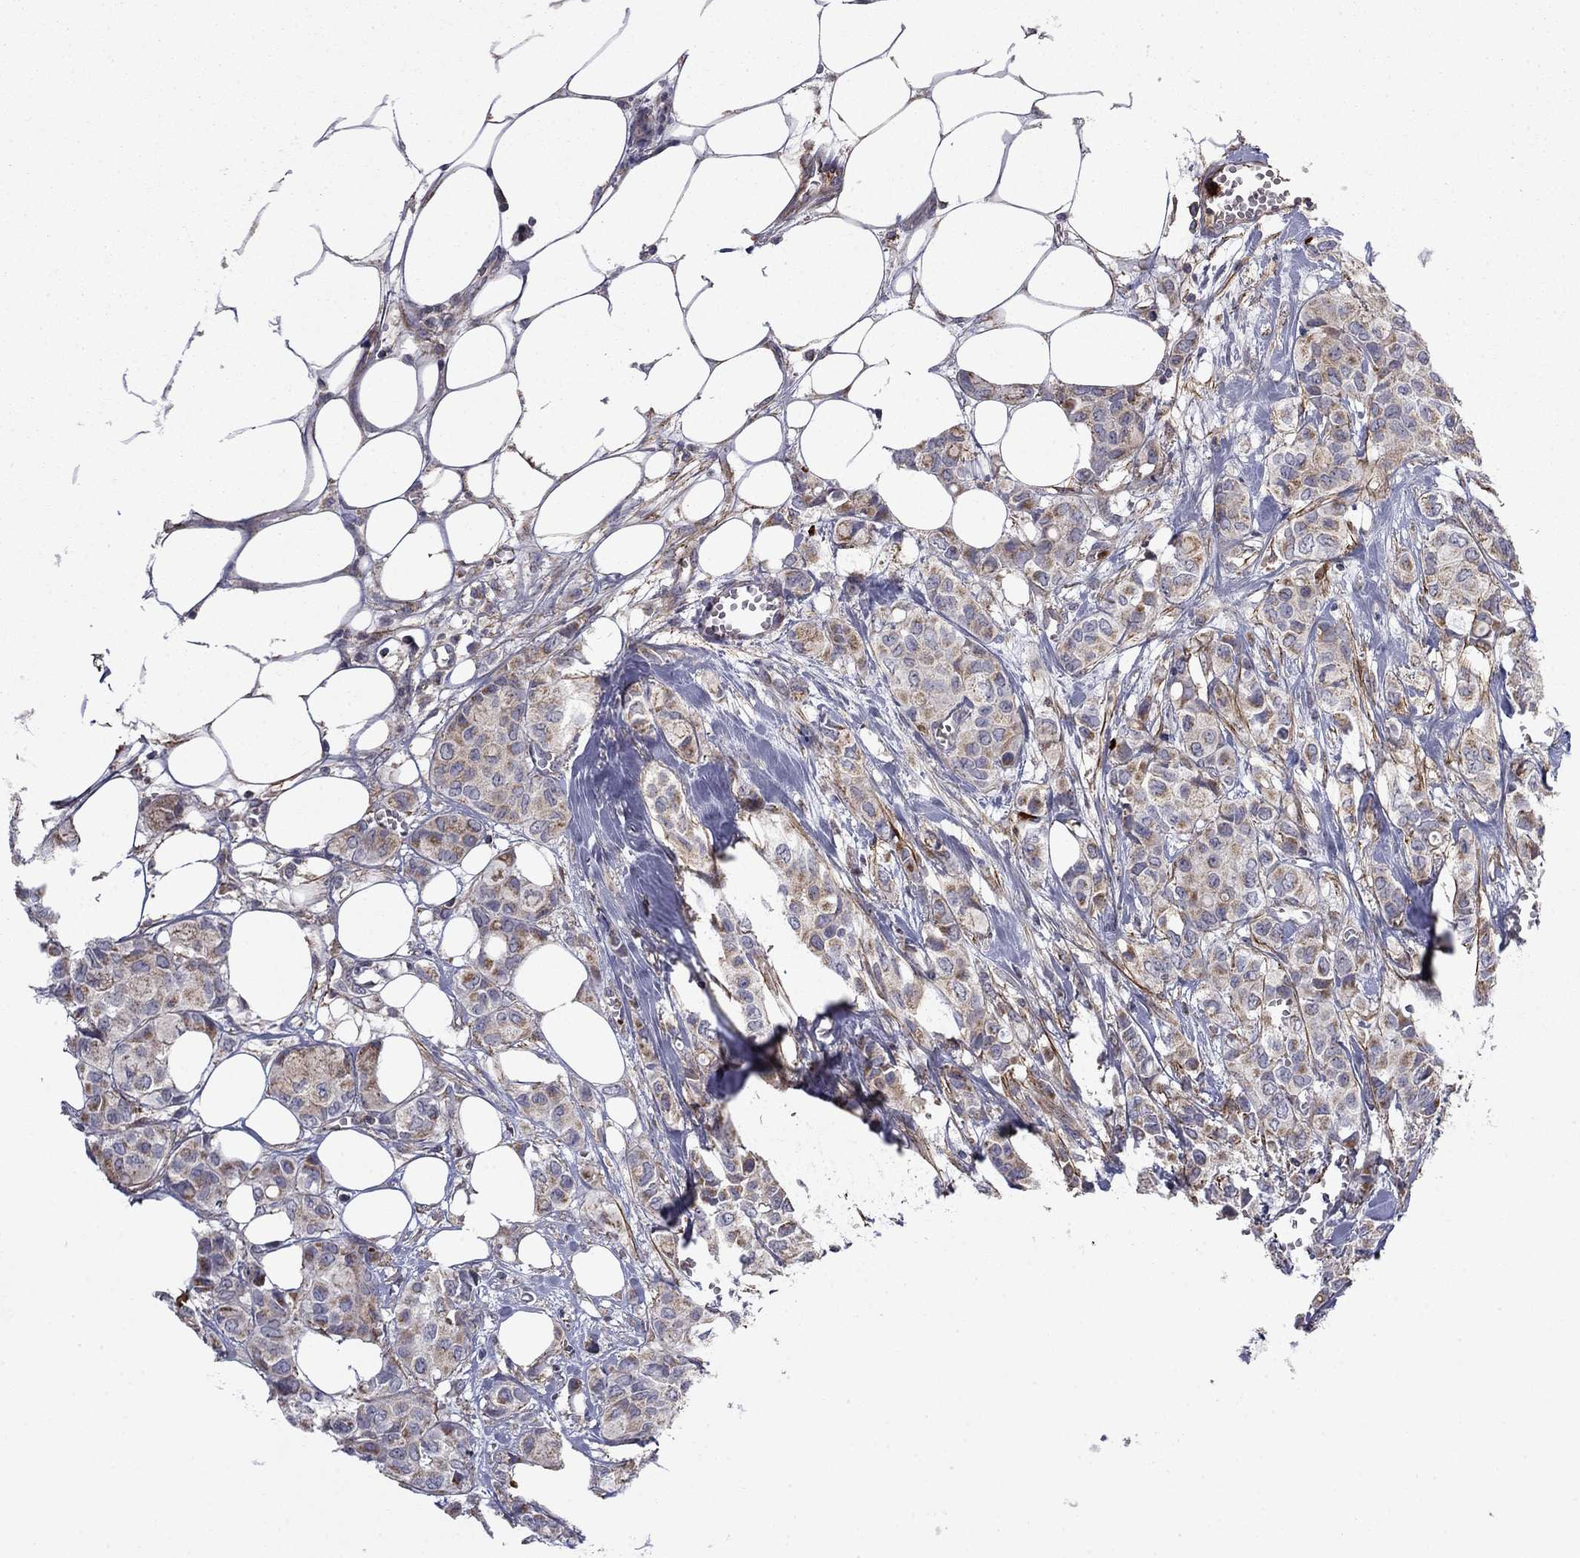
{"staining": {"intensity": "moderate", "quantity": "25%-75%", "location": "cytoplasmic/membranous"}, "tissue": "breast cancer", "cell_type": "Tumor cells", "image_type": "cancer", "snomed": [{"axis": "morphology", "description": "Duct carcinoma"}, {"axis": "topography", "description": "Breast"}], "caption": "Tumor cells demonstrate medium levels of moderate cytoplasmic/membranous expression in about 25%-75% of cells in infiltrating ductal carcinoma (breast).", "gene": "DOP1B", "patient": {"sex": "female", "age": 85}}